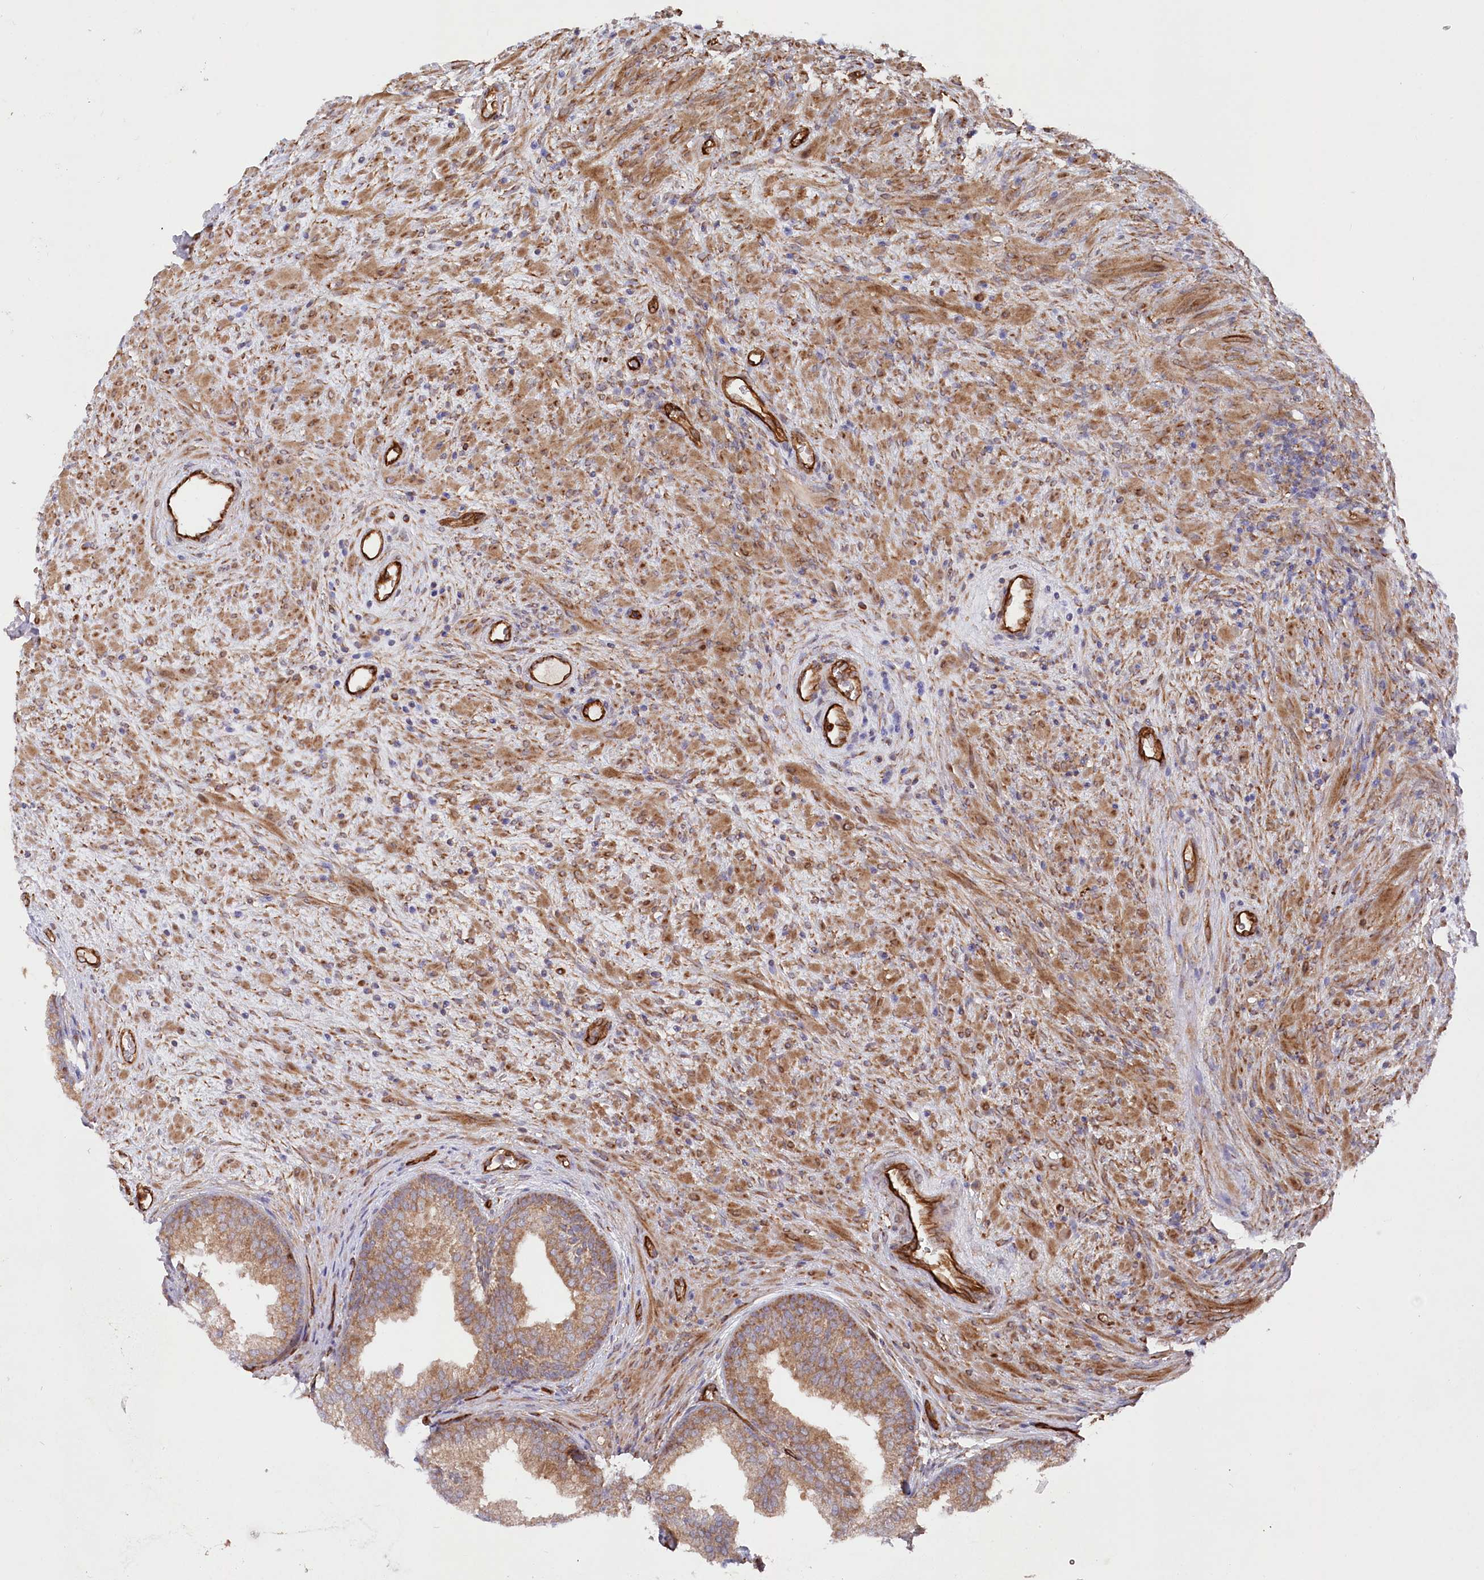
{"staining": {"intensity": "moderate", "quantity": ">75%", "location": "cytoplasmic/membranous"}, "tissue": "prostate", "cell_type": "Glandular cells", "image_type": "normal", "snomed": [{"axis": "morphology", "description": "Normal tissue, NOS"}, {"axis": "topography", "description": "Prostate"}], "caption": "Approximately >75% of glandular cells in unremarkable human prostate display moderate cytoplasmic/membranous protein positivity as visualized by brown immunohistochemical staining.", "gene": "MTPAP", "patient": {"sex": "male", "age": 76}}